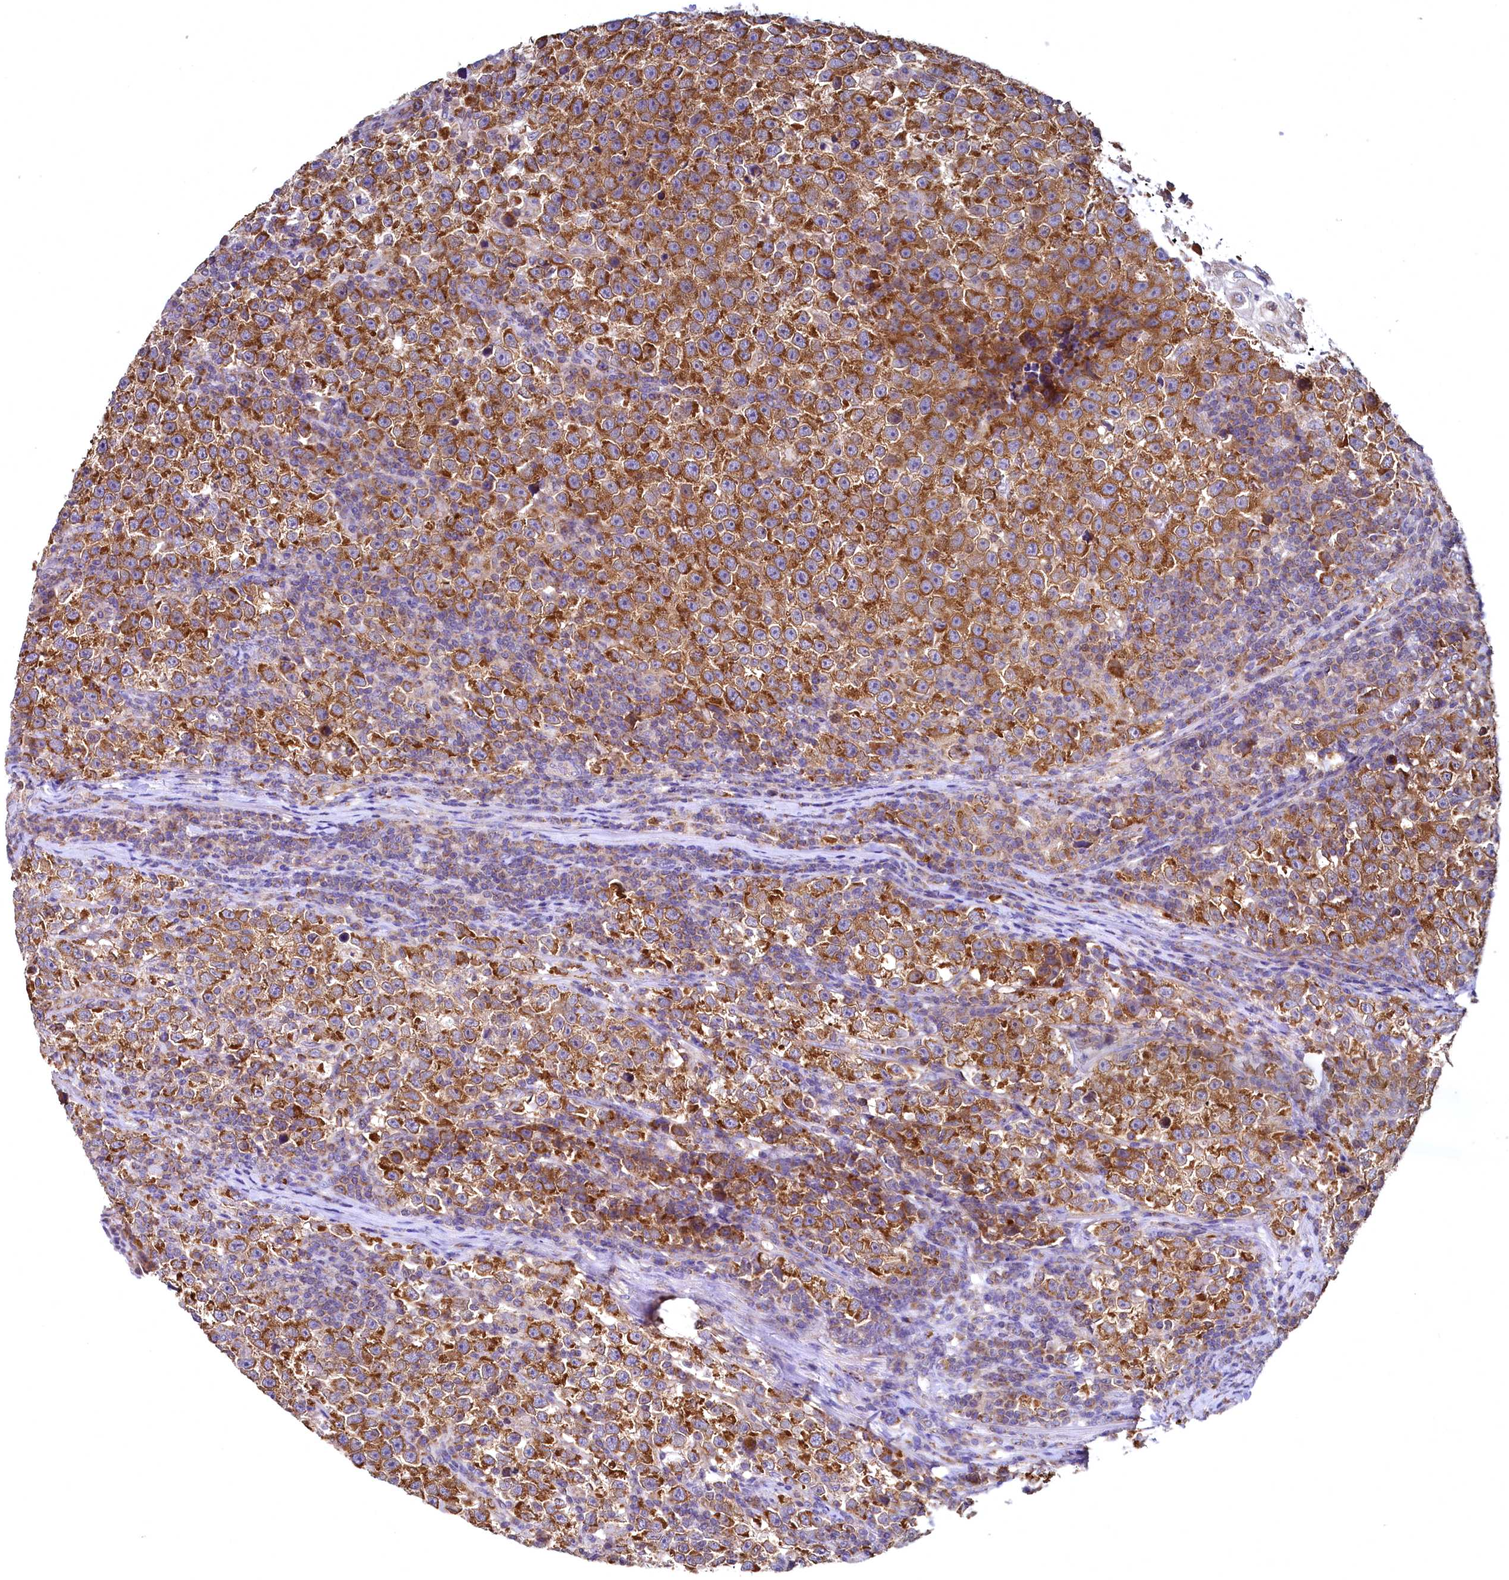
{"staining": {"intensity": "strong", "quantity": ">75%", "location": "cytoplasmic/membranous"}, "tissue": "testis cancer", "cell_type": "Tumor cells", "image_type": "cancer", "snomed": [{"axis": "morphology", "description": "Normal tissue, NOS"}, {"axis": "morphology", "description": "Seminoma, NOS"}, {"axis": "topography", "description": "Testis"}], "caption": "A histopathology image showing strong cytoplasmic/membranous staining in approximately >75% of tumor cells in testis cancer, as visualized by brown immunohistochemical staining.", "gene": "MRPL57", "patient": {"sex": "male", "age": 43}}